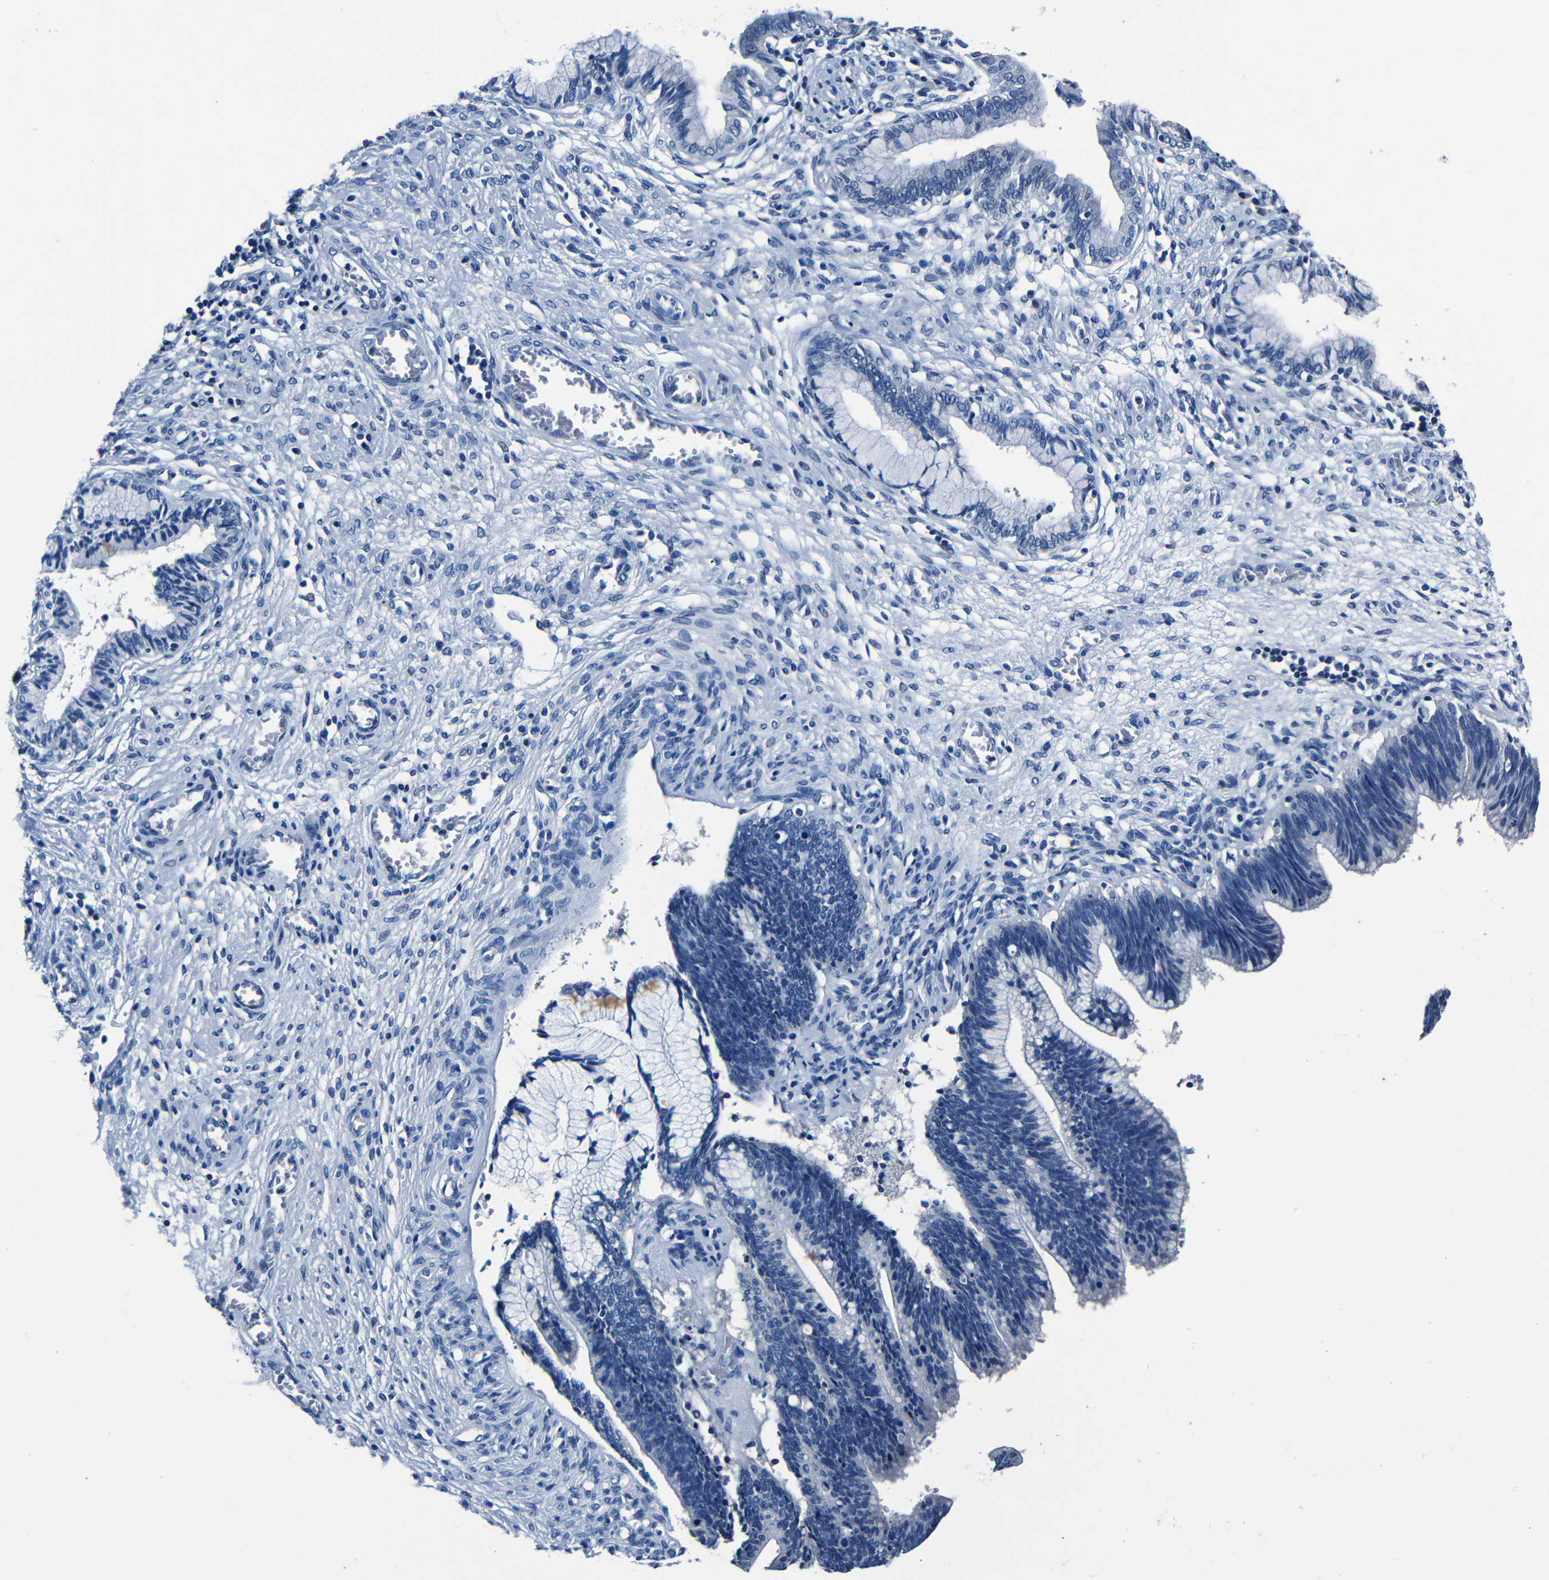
{"staining": {"intensity": "negative", "quantity": "none", "location": "none"}, "tissue": "cervical cancer", "cell_type": "Tumor cells", "image_type": "cancer", "snomed": [{"axis": "morphology", "description": "Adenocarcinoma, NOS"}, {"axis": "topography", "description": "Cervix"}], "caption": "There is no significant expression in tumor cells of cervical adenocarcinoma.", "gene": "NCMAP", "patient": {"sex": "female", "age": 44}}